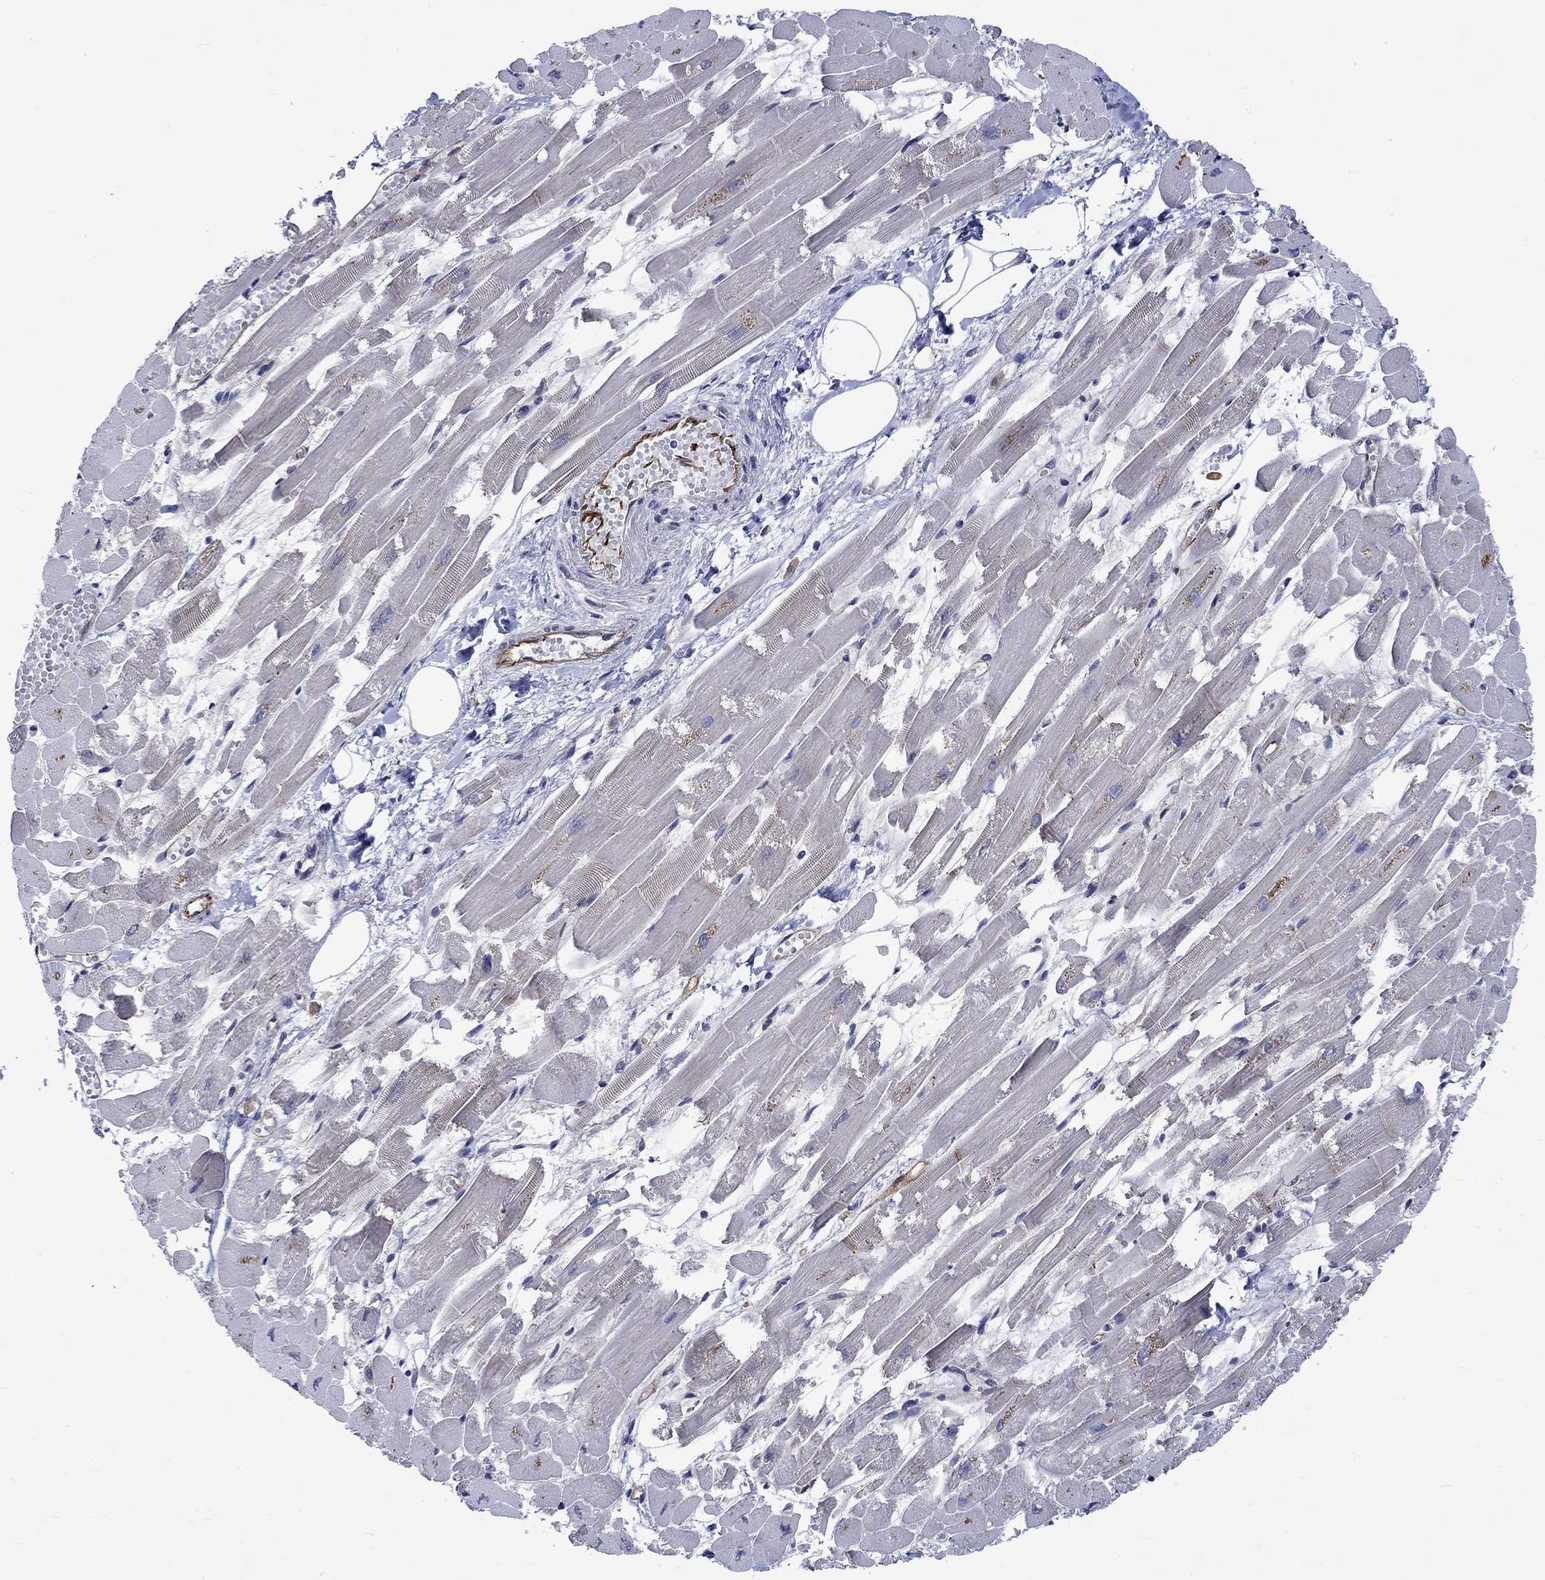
{"staining": {"intensity": "negative", "quantity": "none", "location": "none"}, "tissue": "heart muscle", "cell_type": "Cardiomyocytes", "image_type": "normal", "snomed": [{"axis": "morphology", "description": "Normal tissue, NOS"}, {"axis": "topography", "description": "Heart"}], "caption": "Immunohistochemistry of unremarkable heart muscle reveals no staining in cardiomyocytes.", "gene": "GJA5", "patient": {"sex": "female", "age": 52}}